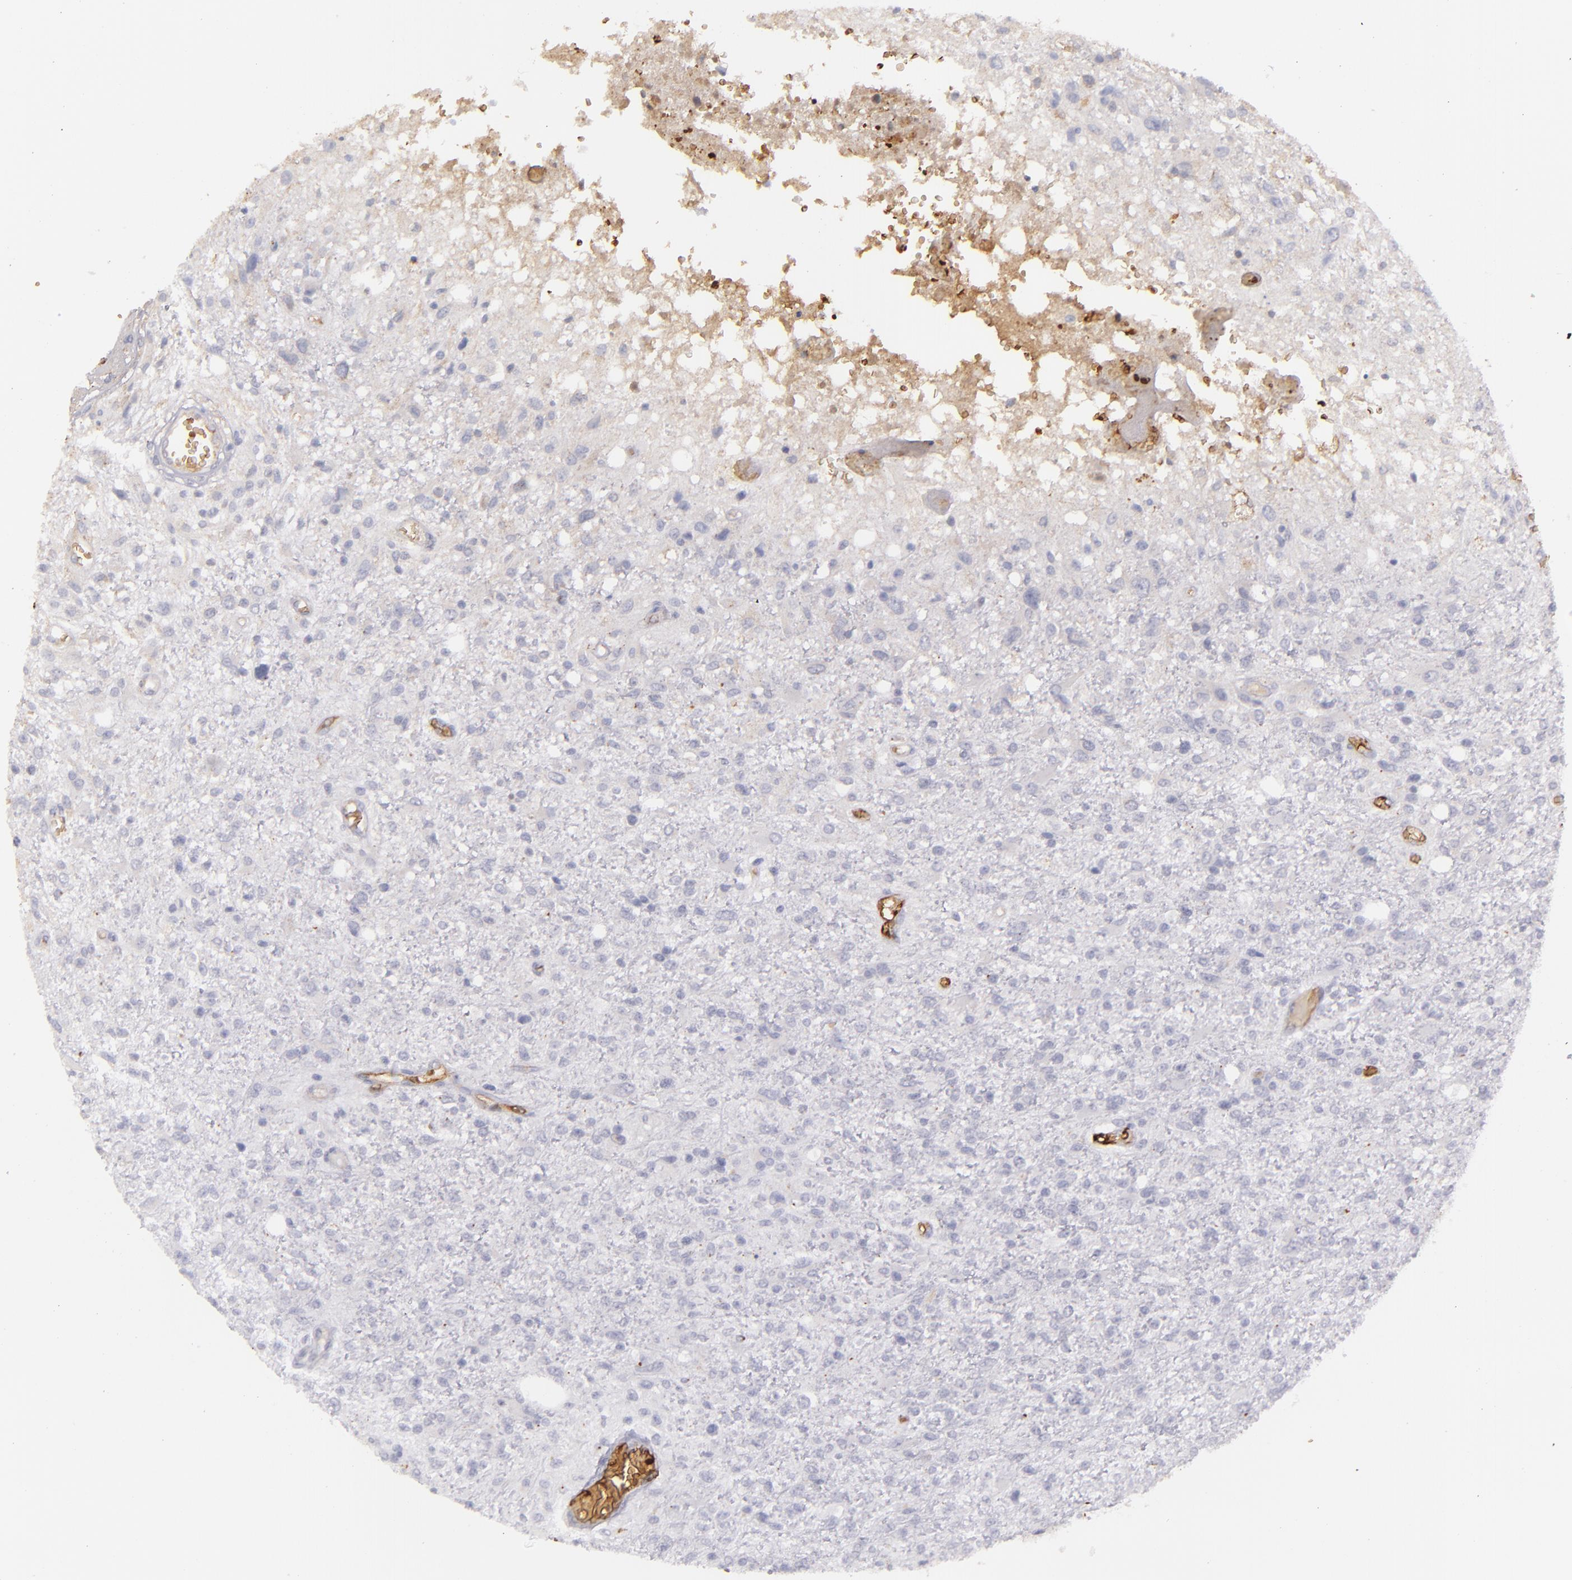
{"staining": {"intensity": "negative", "quantity": "none", "location": "none"}, "tissue": "glioma", "cell_type": "Tumor cells", "image_type": "cancer", "snomed": [{"axis": "morphology", "description": "Glioma, malignant, High grade"}, {"axis": "topography", "description": "Cerebral cortex"}], "caption": "High magnification brightfield microscopy of glioma stained with DAB (brown) and counterstained with hematoxylin (blue): tumor cells show no significant expression.", "gene": "ACE", "patient": {"sex": "male", "age": 76}}